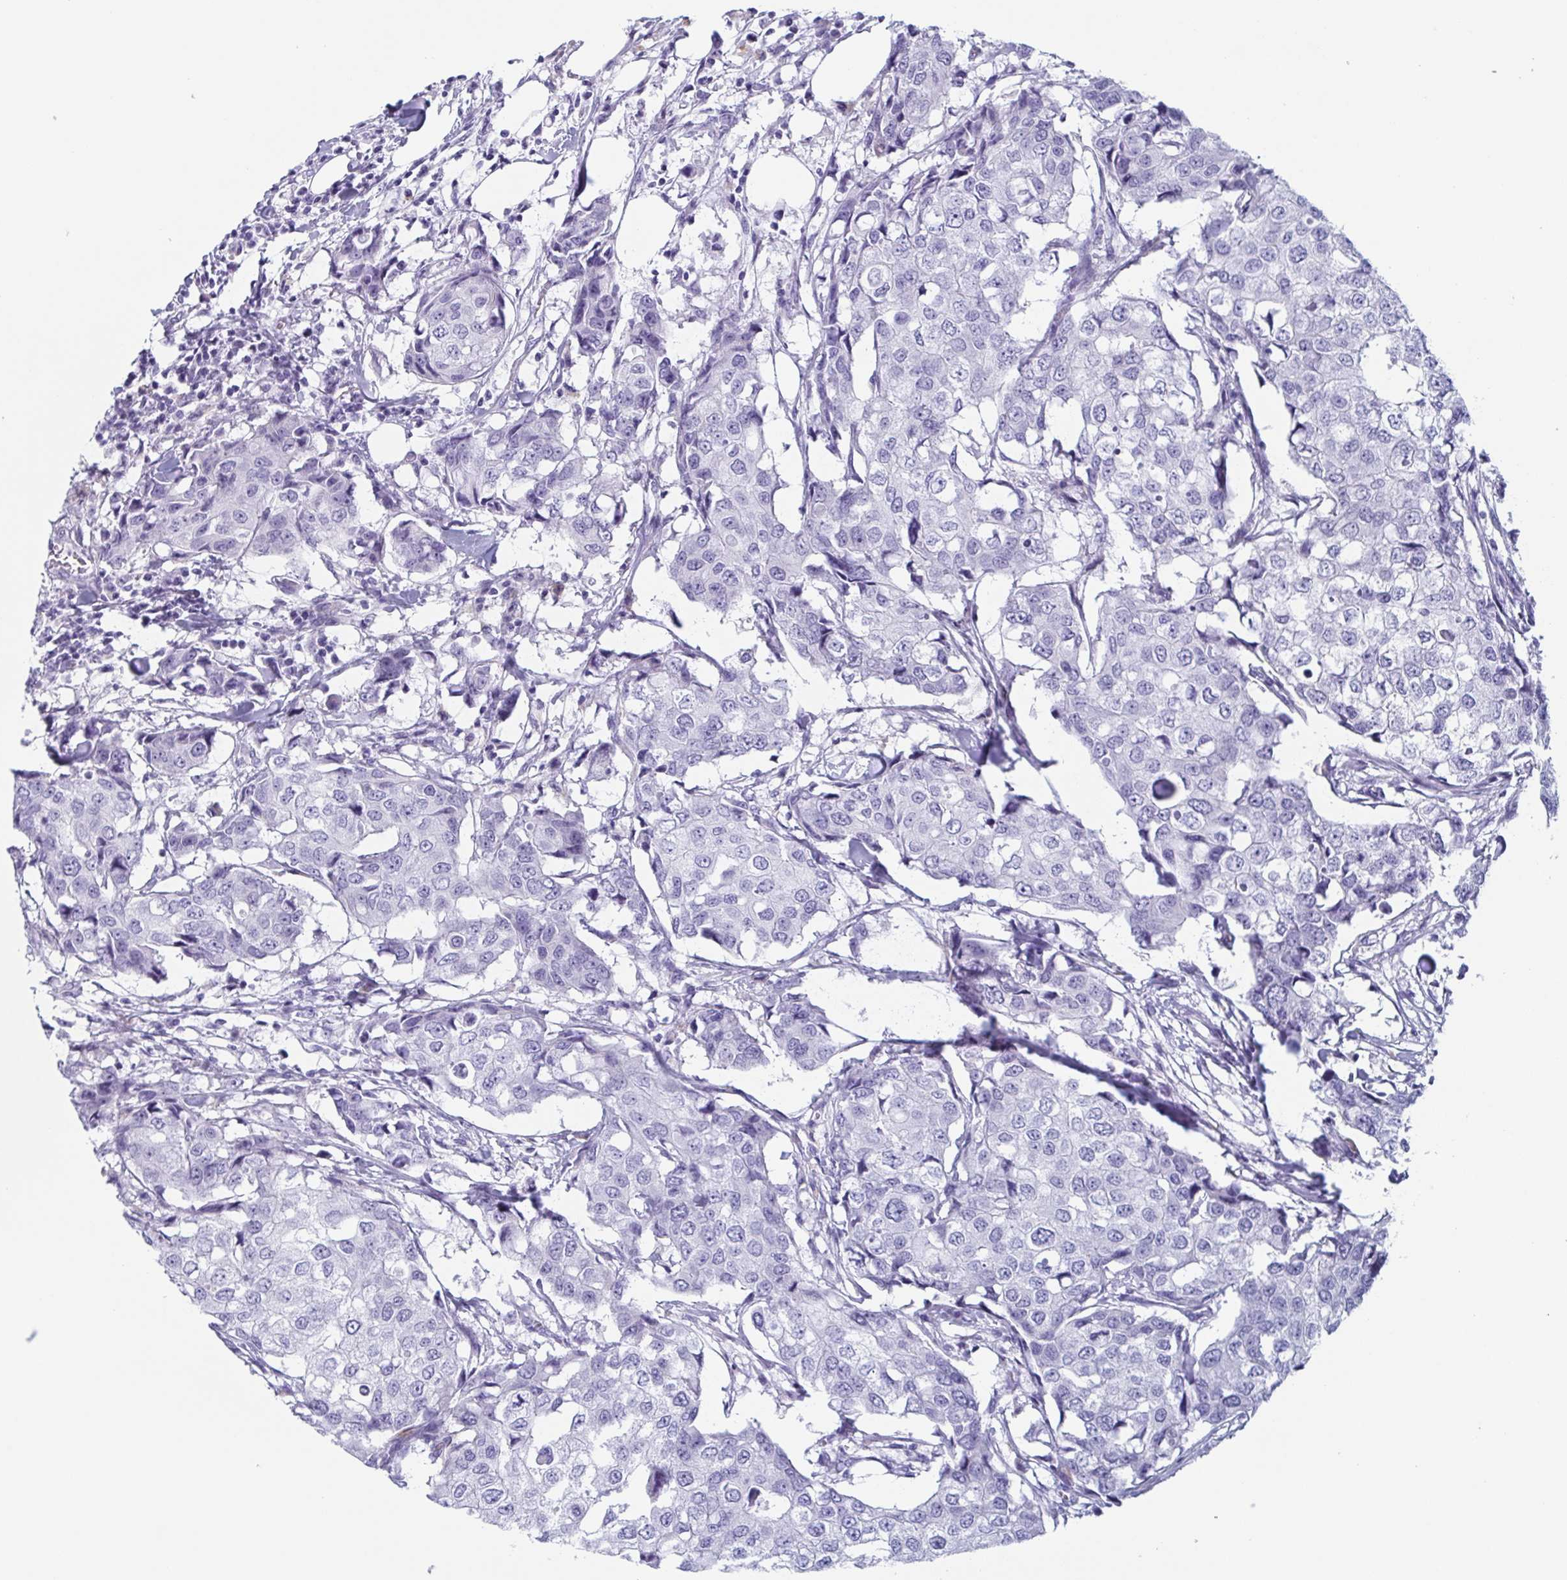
{"staining": {"intensity": "negative", "quantity": "none", "location": "none"}, "tissue": "breast cancer", "cell_type": "Tumor cells", "image_type": "cancer", "snomed": [{"axis": "morphology", "description": "Duct carcinoma"}, {"axis": "topography", "description": "Breast"}], "caption": "DAB immunohistochemical staining of breast infiltrating ductal carcinoma displays no significant expression in tumor cells.", "gene": "LYRM2", "patient": {"sex": "female", "age": 27}}